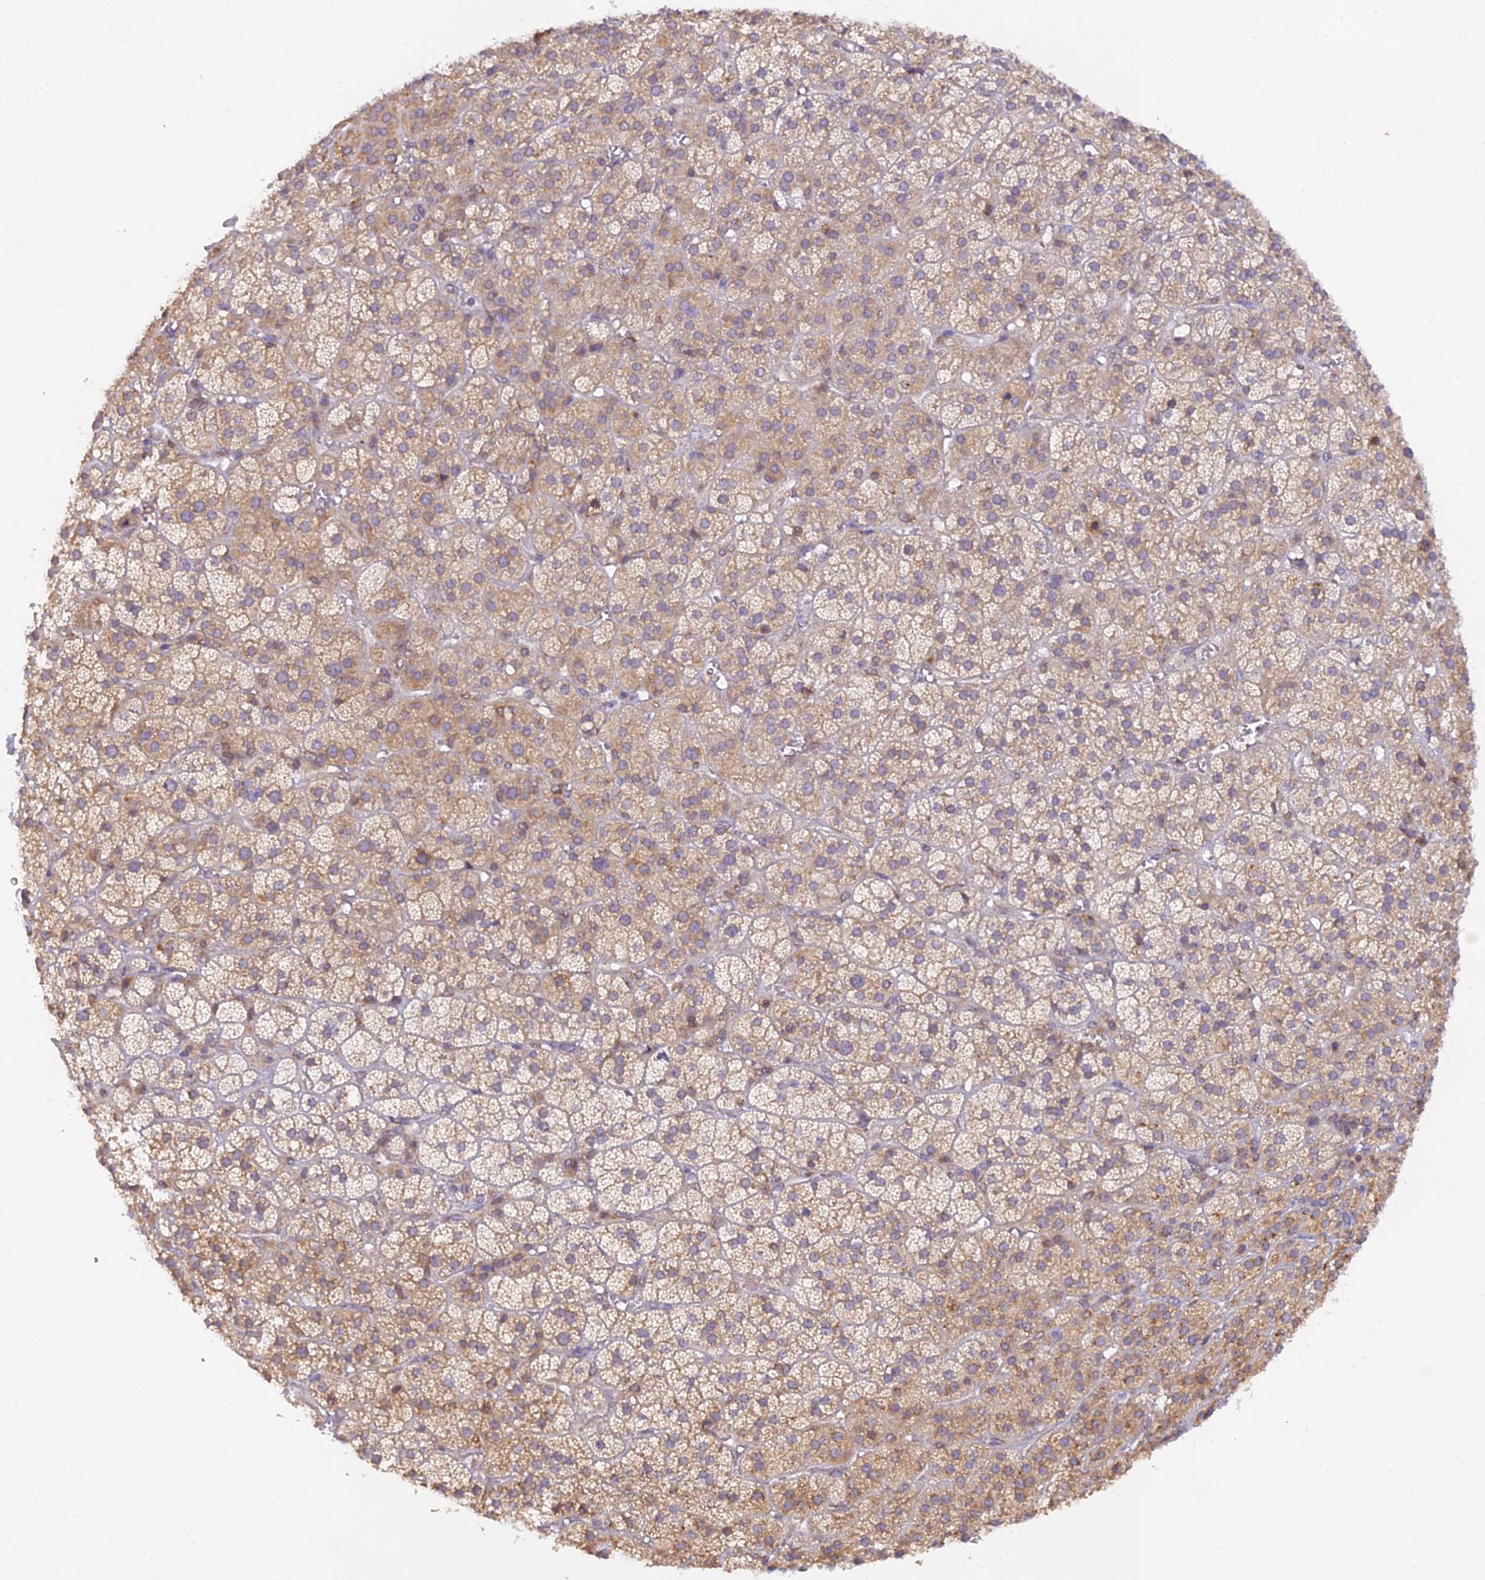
{"staining": {"intensity": "weak", "quantity": "25%-75%", "location": "cytoplasmic/membranous"}, "tissue": "adrenal gland", "cell_type": "Glandular cells", "image_type": "normal", "snomed": [{"axis": "morphology", "description": "Normal tissue, NOS"}, {"axis": "topography", "description": "Adrenal gland"}], "caption": "Protein staining exhibits weak cytoplasmic/membranous positivity in approximately 25%-75% of glandular cells in unremarkable adrenal gland. (brown staining indicates protein expression, while blue staining denotes nuclei).", "gene": "SNX17", "patient": {"sex": "female", "age": 70}}